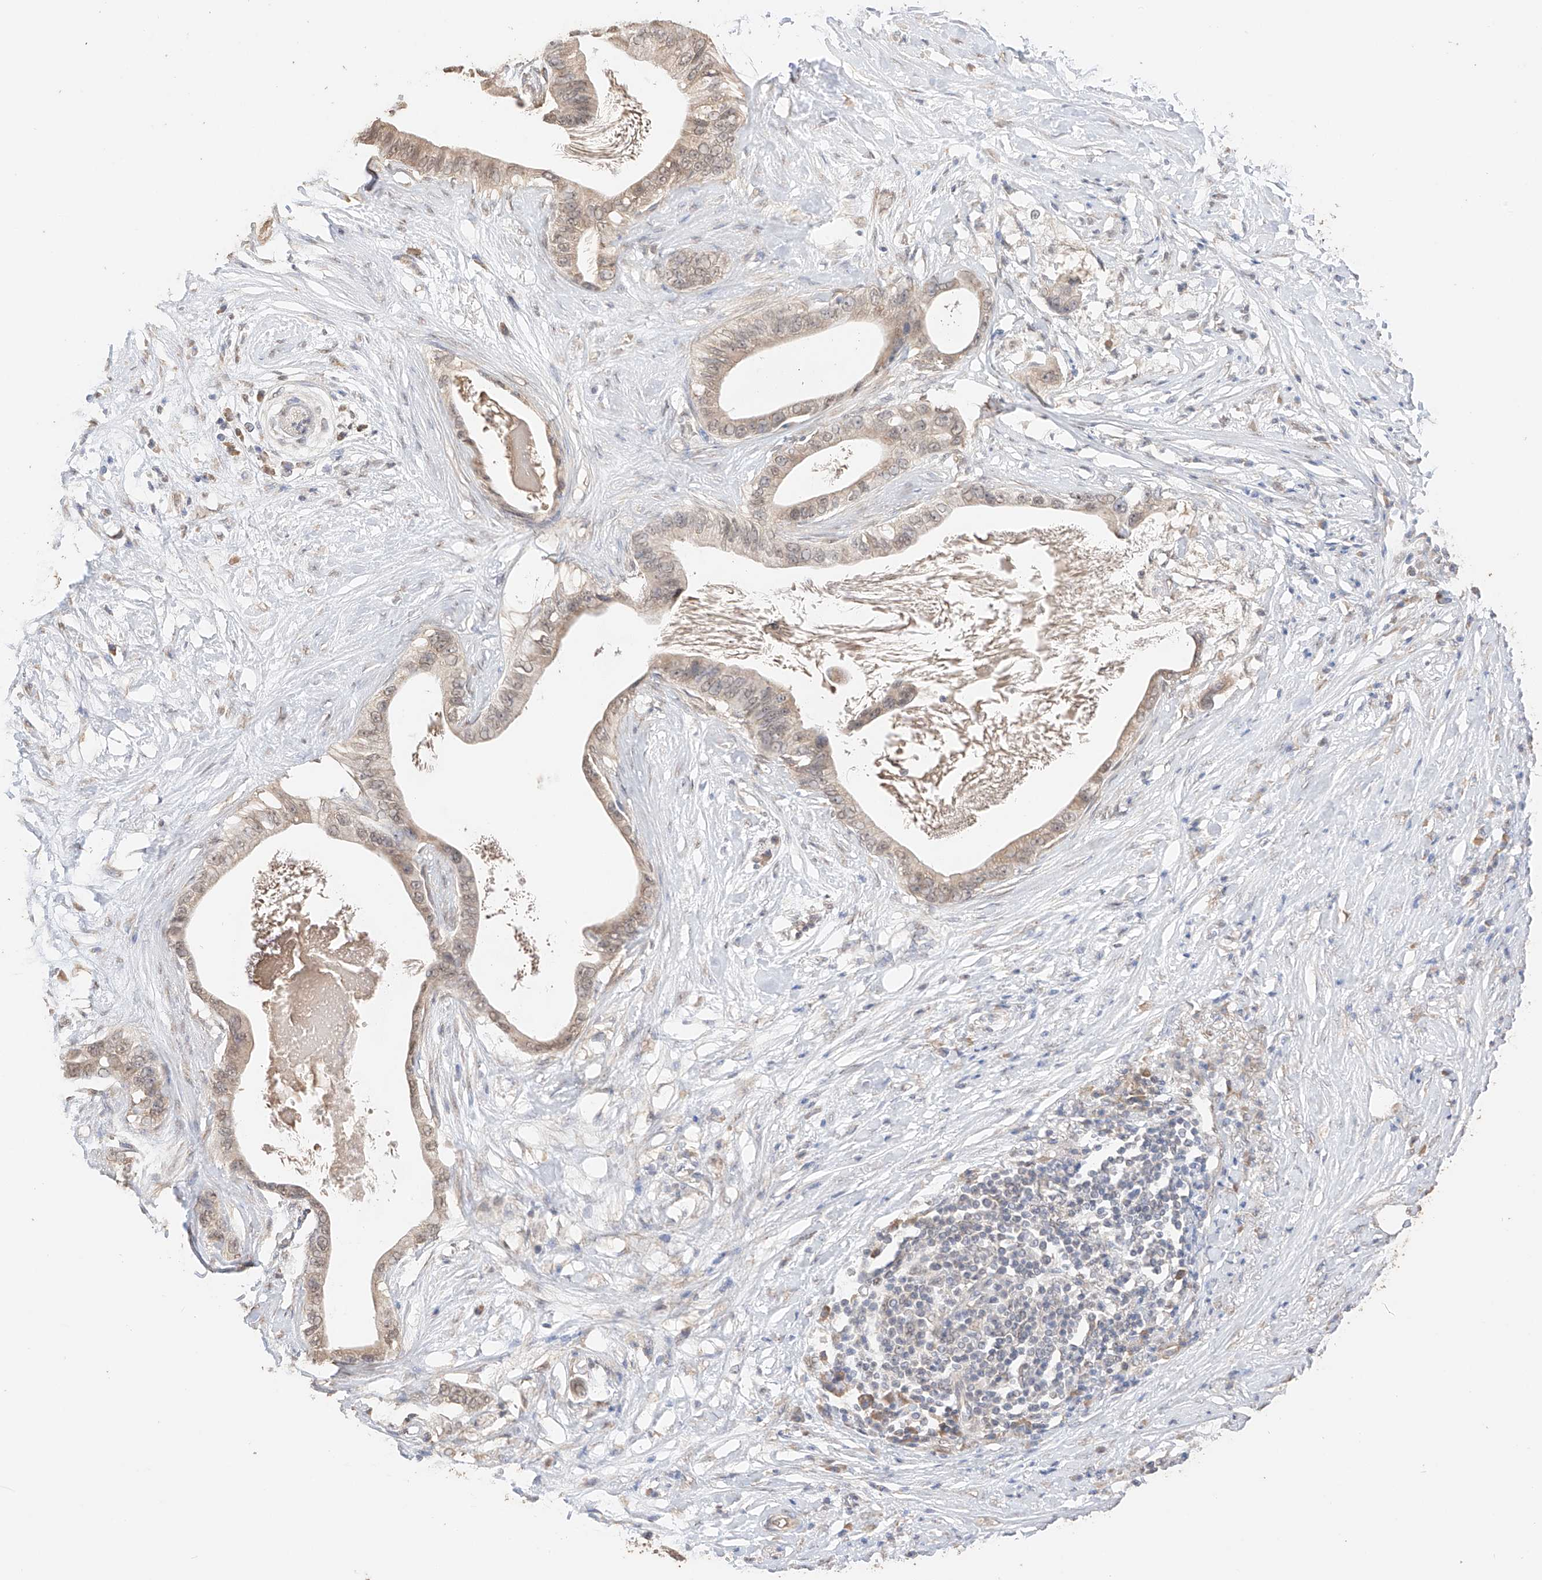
{"staining": {"intensity": "weak", "quantity": ">75%", "location": "cytoplasmic/membranous,nuclear"}, "tissue": "pancreatic cancer", "cell_type": "Tumor cells", "image_type": "cancer", "snomed": [{"axis": "morphology", "description": "Adenocarcinoma, NOS"}, {"axis": "topography", "description": "Pancreas"}], "caption": "Adenocarcinoma (pancreatic) tissue exhibits weak cytoplasmic/membranous and nuclear expression in approximately >75% of tumor cells", "gene": "IL22RA2", "patient": {"sex": "male", "age": 77}}